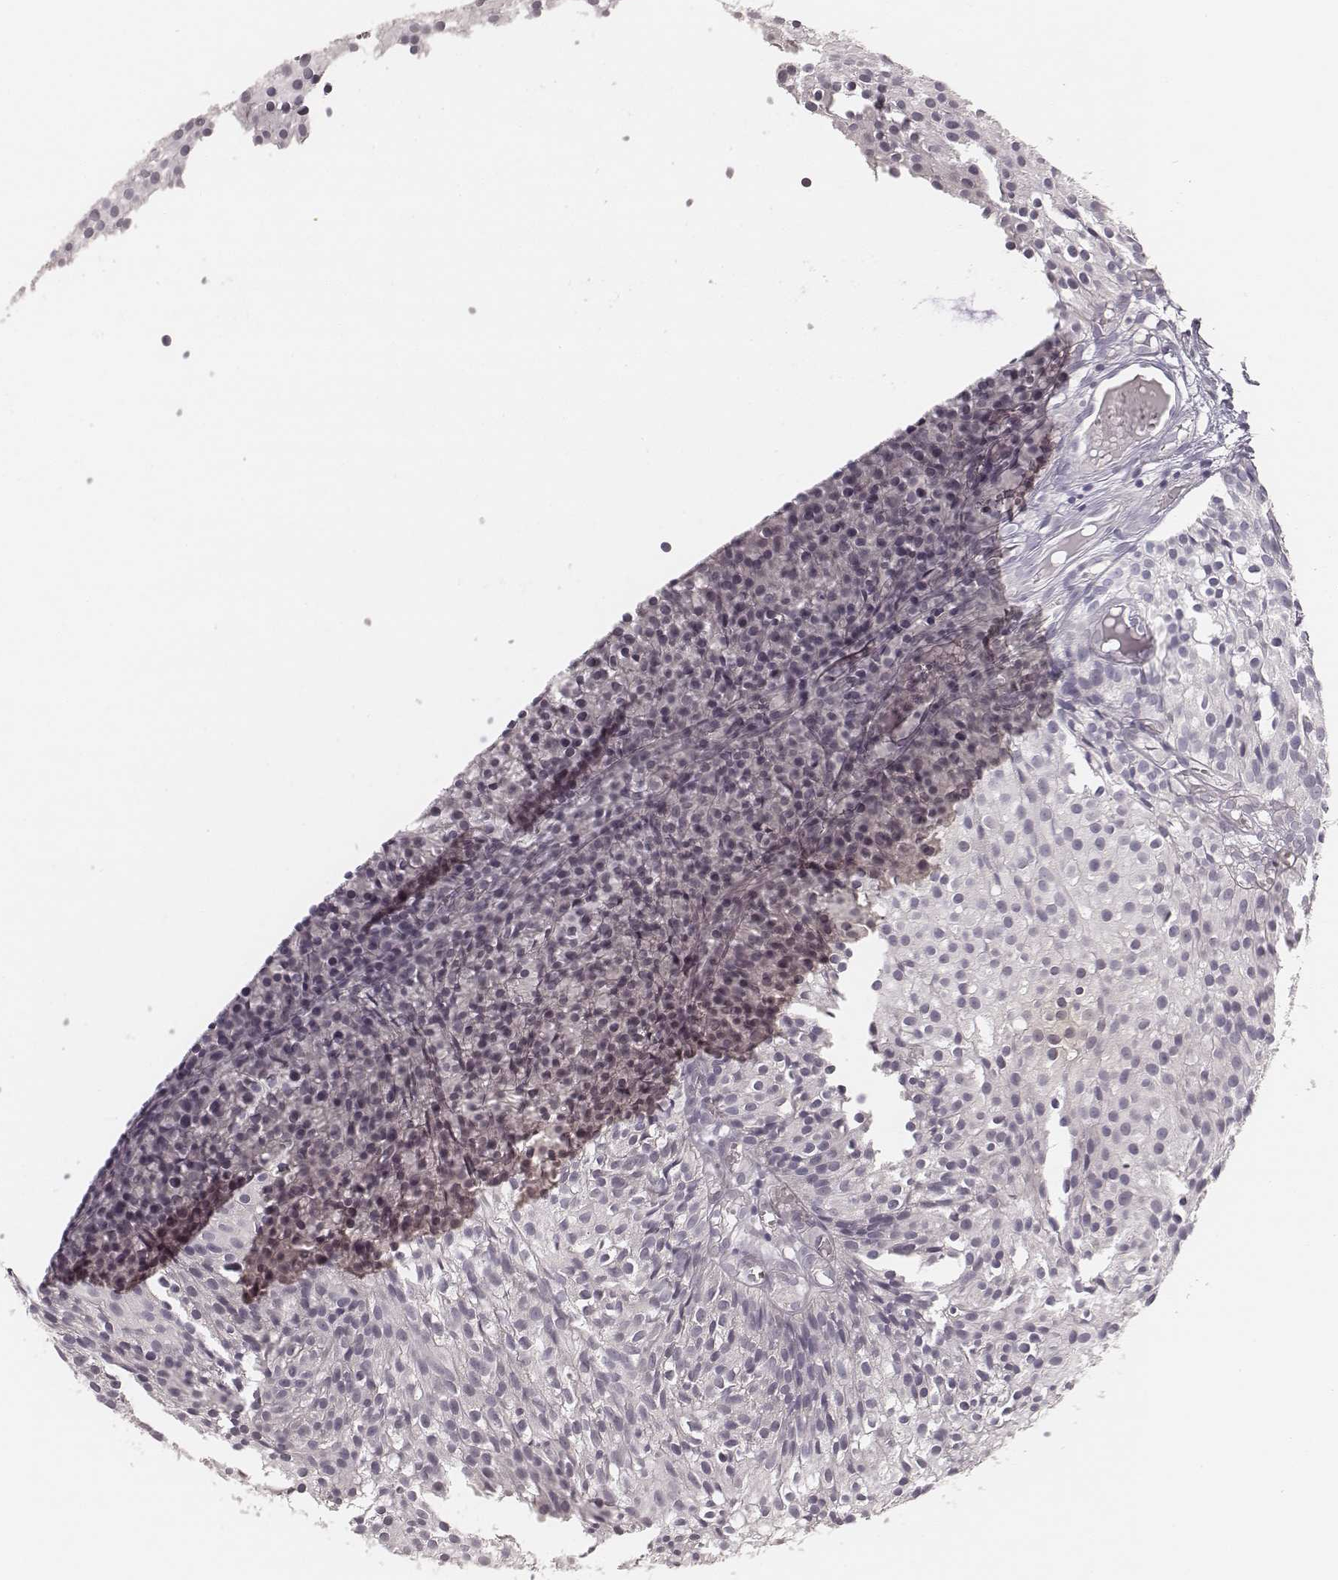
{"staining": {"intensity": "negative", "quantity": "none", "location": "none"}, "tissue": "urothelial cancer", "cell_type": "Tumor cells", "image_type": "cancer", "snomed": [{"axis": "morphology", "description": "Urothelial carcinoma, Low grade"}, {"axis": "topography", "description": "Urinary bladder"}], "caption": "The IHC image has no significant staining in tumor cells of urothelial cancer tissue.", "gene": "ACACB", "patient": {"sex": "male", "age": 63}}